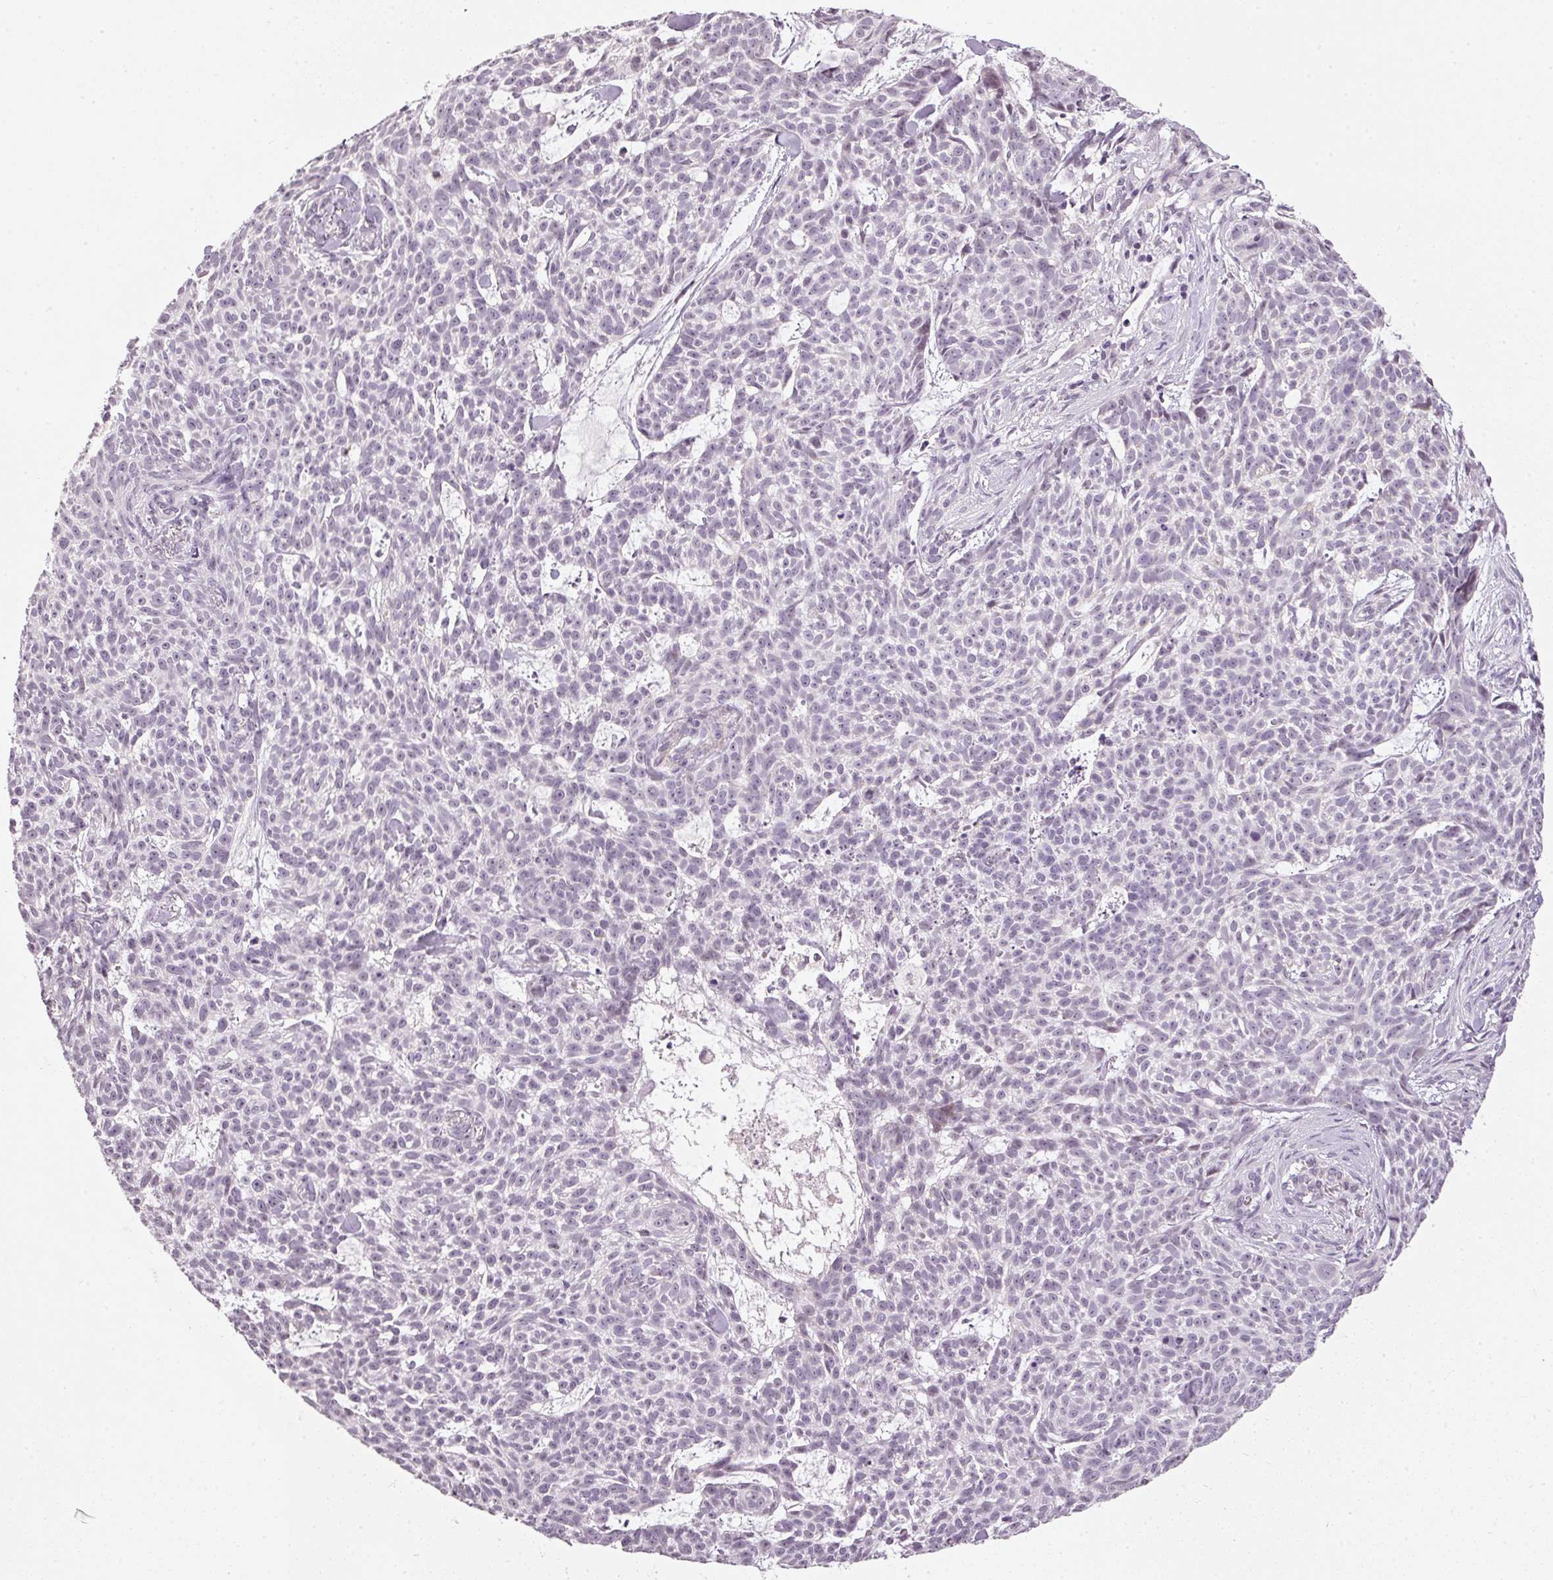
{"staining": {"intensity": "negative", "quantity": "none", "location": "none"}, "tissue": "skin cancer", "cell_type": "Tumor cells", "image_type": "cancer", "snomed": [{"axis": "morphology", "description": "Basal cell carcinoma"}, {"axis": "topography", "description": "Skin"}], "caption": "Immunohistochemistry (IHC) histopathology image of skin cancer (basal cell carcinoma) stained for a protein (brown), which displays no staining in tumor cells.", "gene": "NRDE2", "patient": {"sex": "female", "age": 93}}